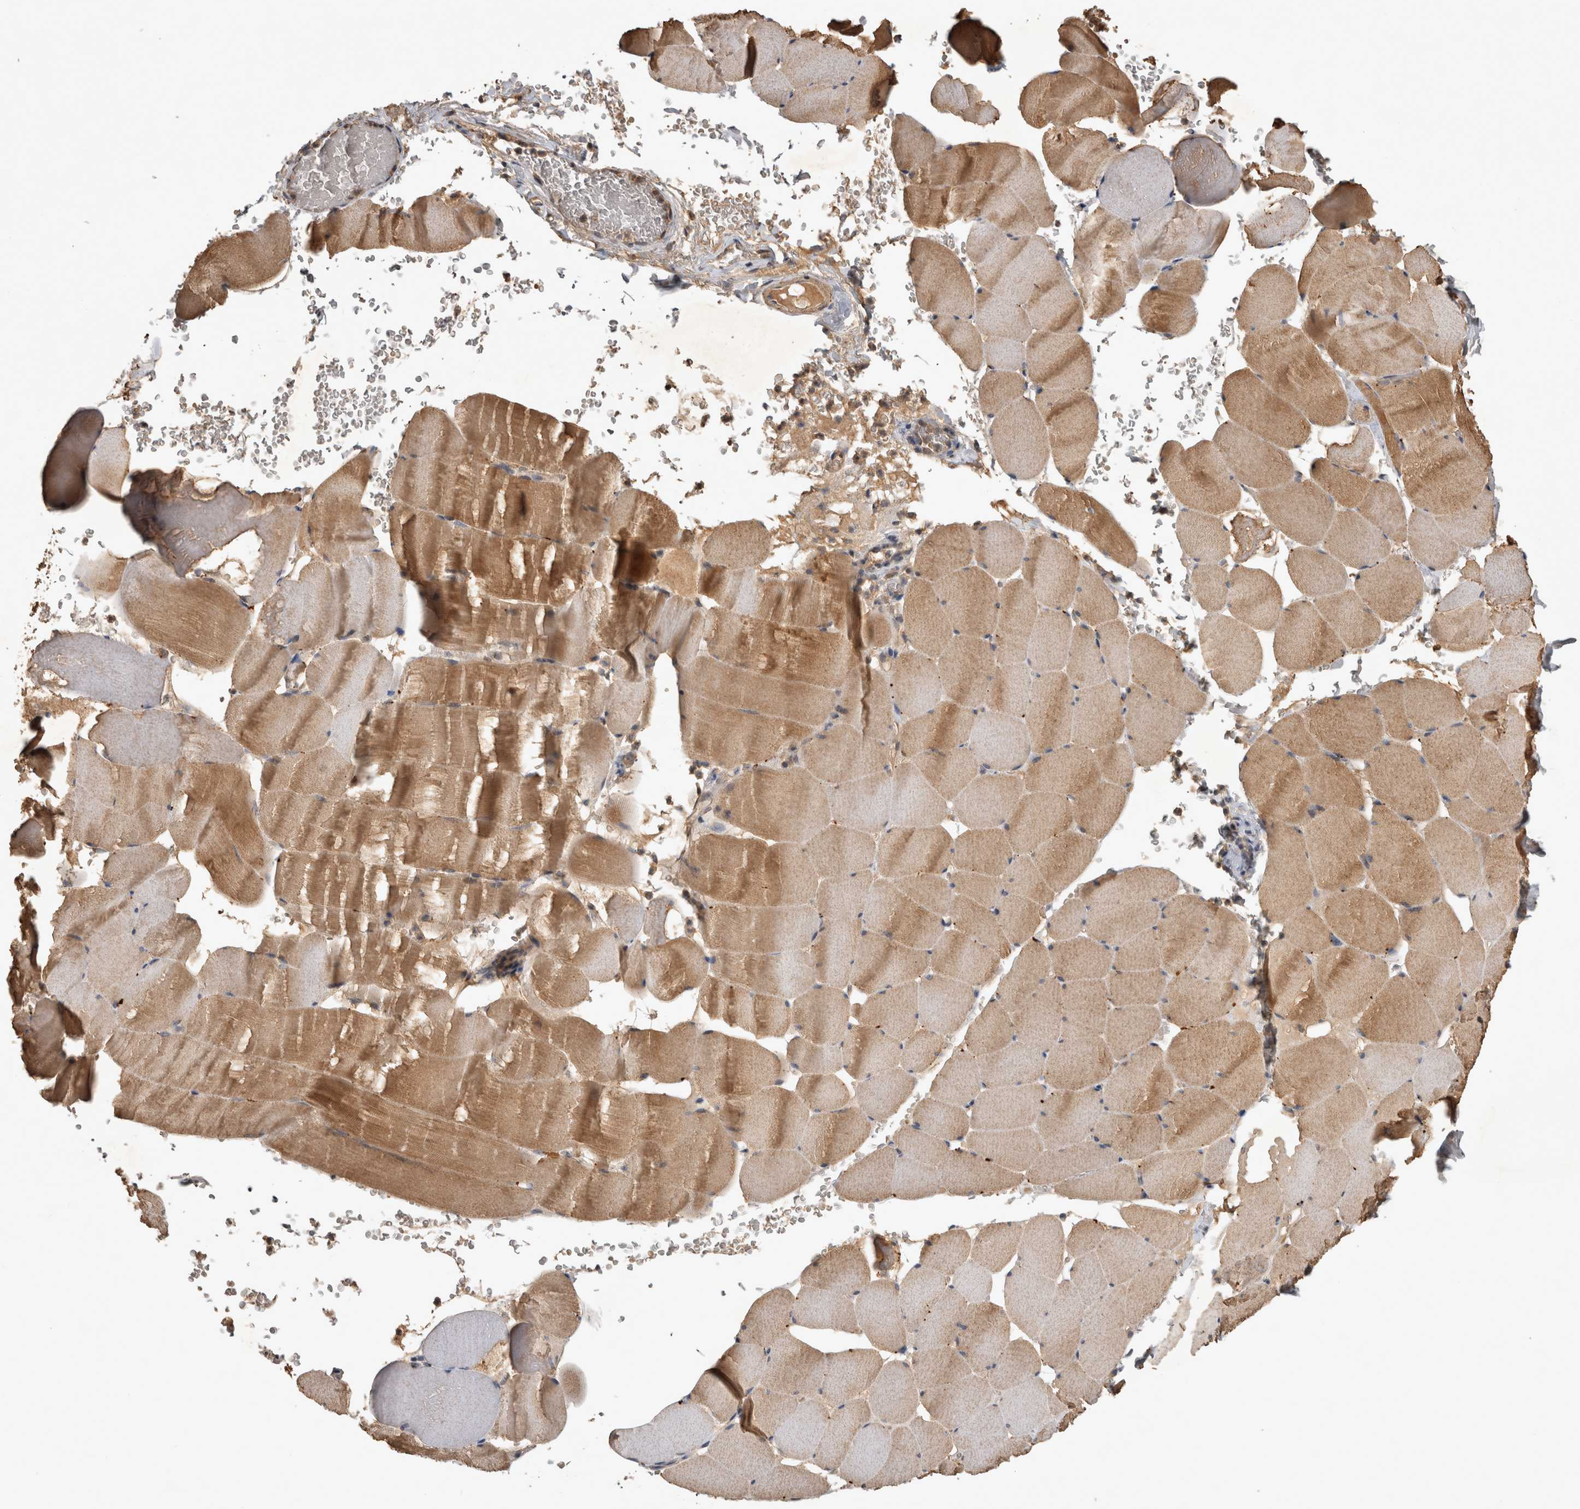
{"staining": {"intensity": "moderate", "quantity": ">75%", "location": "cytoplasmic/membranous"}, "tissue": "skeletal muscle", "cell_type": "Myocytes", "image_type": "normal", "snomed": [{"axis": "morphology", "description": "Normal tissue, NOS"}, {"axis": "topography", "description": "Skeletal muscle"}], "caption": "Brown immunohistochemical staining in normal human skeletal muscle exhibits moderate cytoplasmic/membranous staining in approximately >75% of myocytes.", "gene": "TRMT61B", "patient": {"sex": "male", "age": 62}}